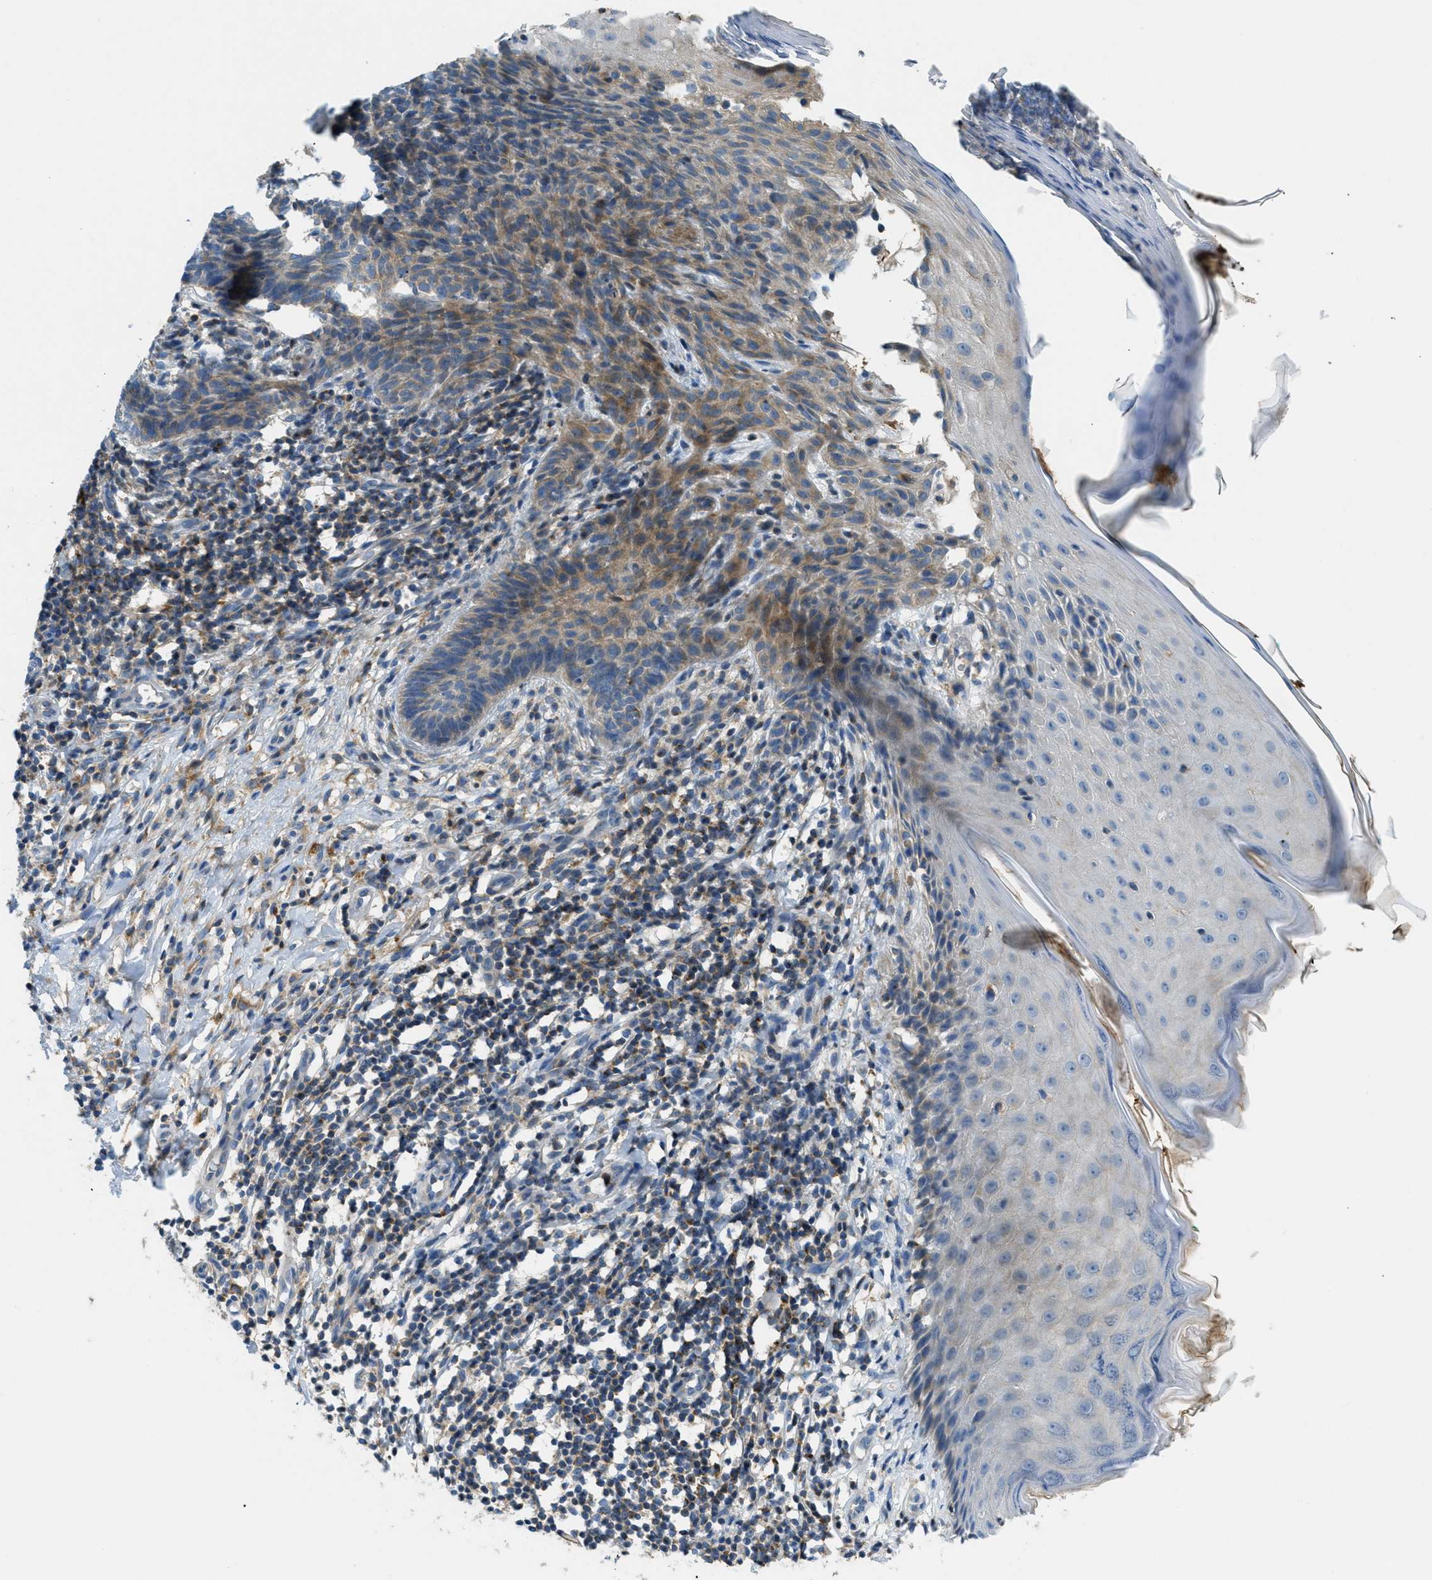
{"staining": {"intensity": "weak", "quantity": "25%-75%", "location": "cytoplasmic/membranous"}, "tissue": "skin cancer", "cell_type": "Tumor cells", "image_type": "cancer", "snomed": [{"axis": "morphology", "description": "Basal cell carcinoma"}, {"axis": "topography", "description": "Skin"}], "caption": "Protein staining of basal cell carcinoma (skin) tissue displays weak cytoplasmic/membranous staining in about 25%-75% of tumor cells.", "gene": "RFFL", "patient": {"sex": "male", "age": 60}}